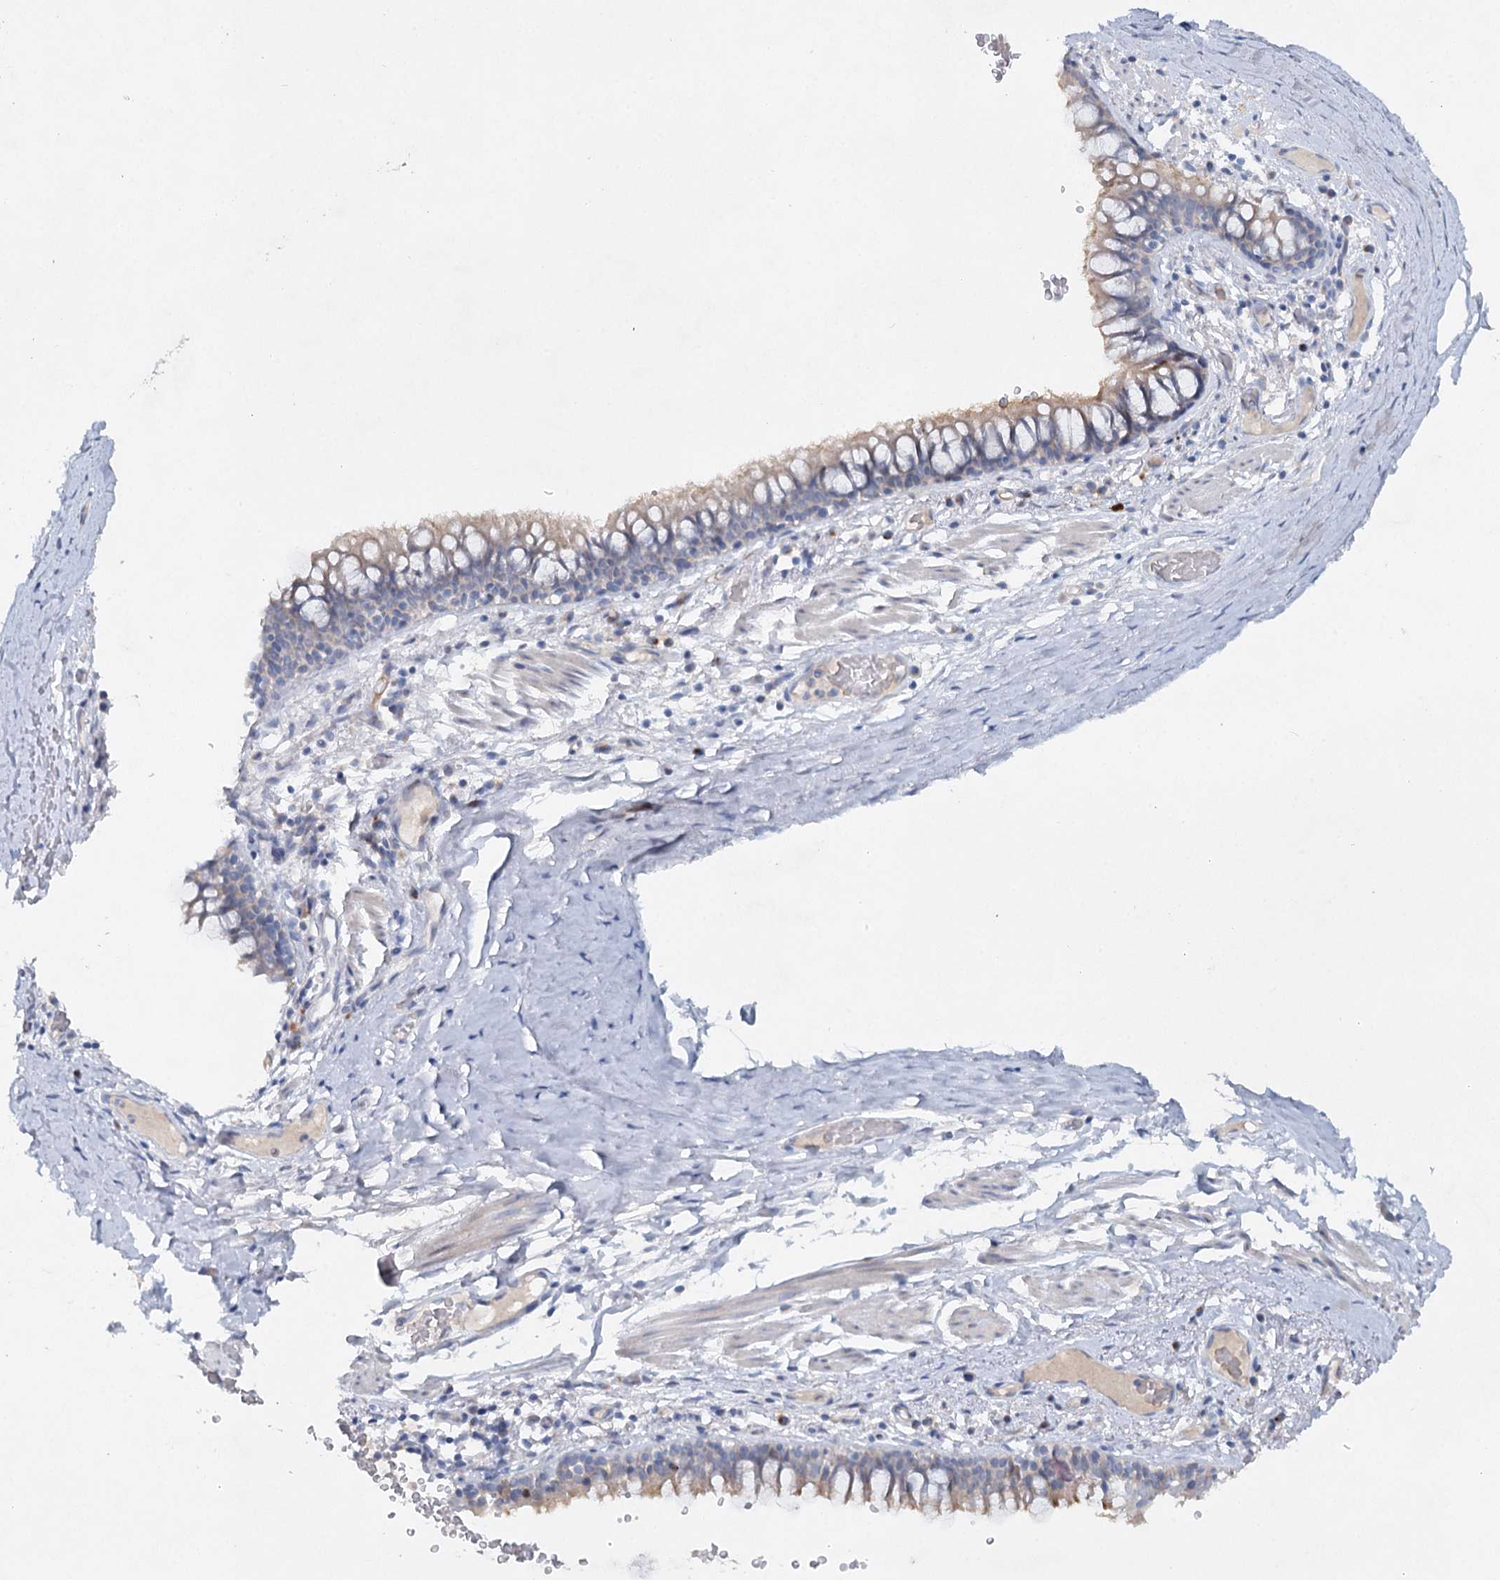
{"staining": {"intensity": "moderate", "quantity": "<25%", "location": "cytoplasmic/membranous"}, "tissue": "bronchus", "cell_type": "Respiratory epithelial cells", "image_type": "normal", "snomed": [{"axis": "morphology", "description": "Normal tissue, NOS"}, {"axis": "topography", "description": "Cartilage tissue"}, {"axis": "topography", "description": "Bronchus"}], "caption": "The micrograph displays staining of normal bronchus, revealing moderate cytoplasmic/membranous protein expression (brown color) within respiratory epithelial cells. The staining is performed using DAB (3,3'-diaminobenzidine) brown chromogen to label protein expression. The nuclei are counter-stained blue using hematoxylin.", "gene": "RFX6", "patient": {"sex": "female", "age": 36}}